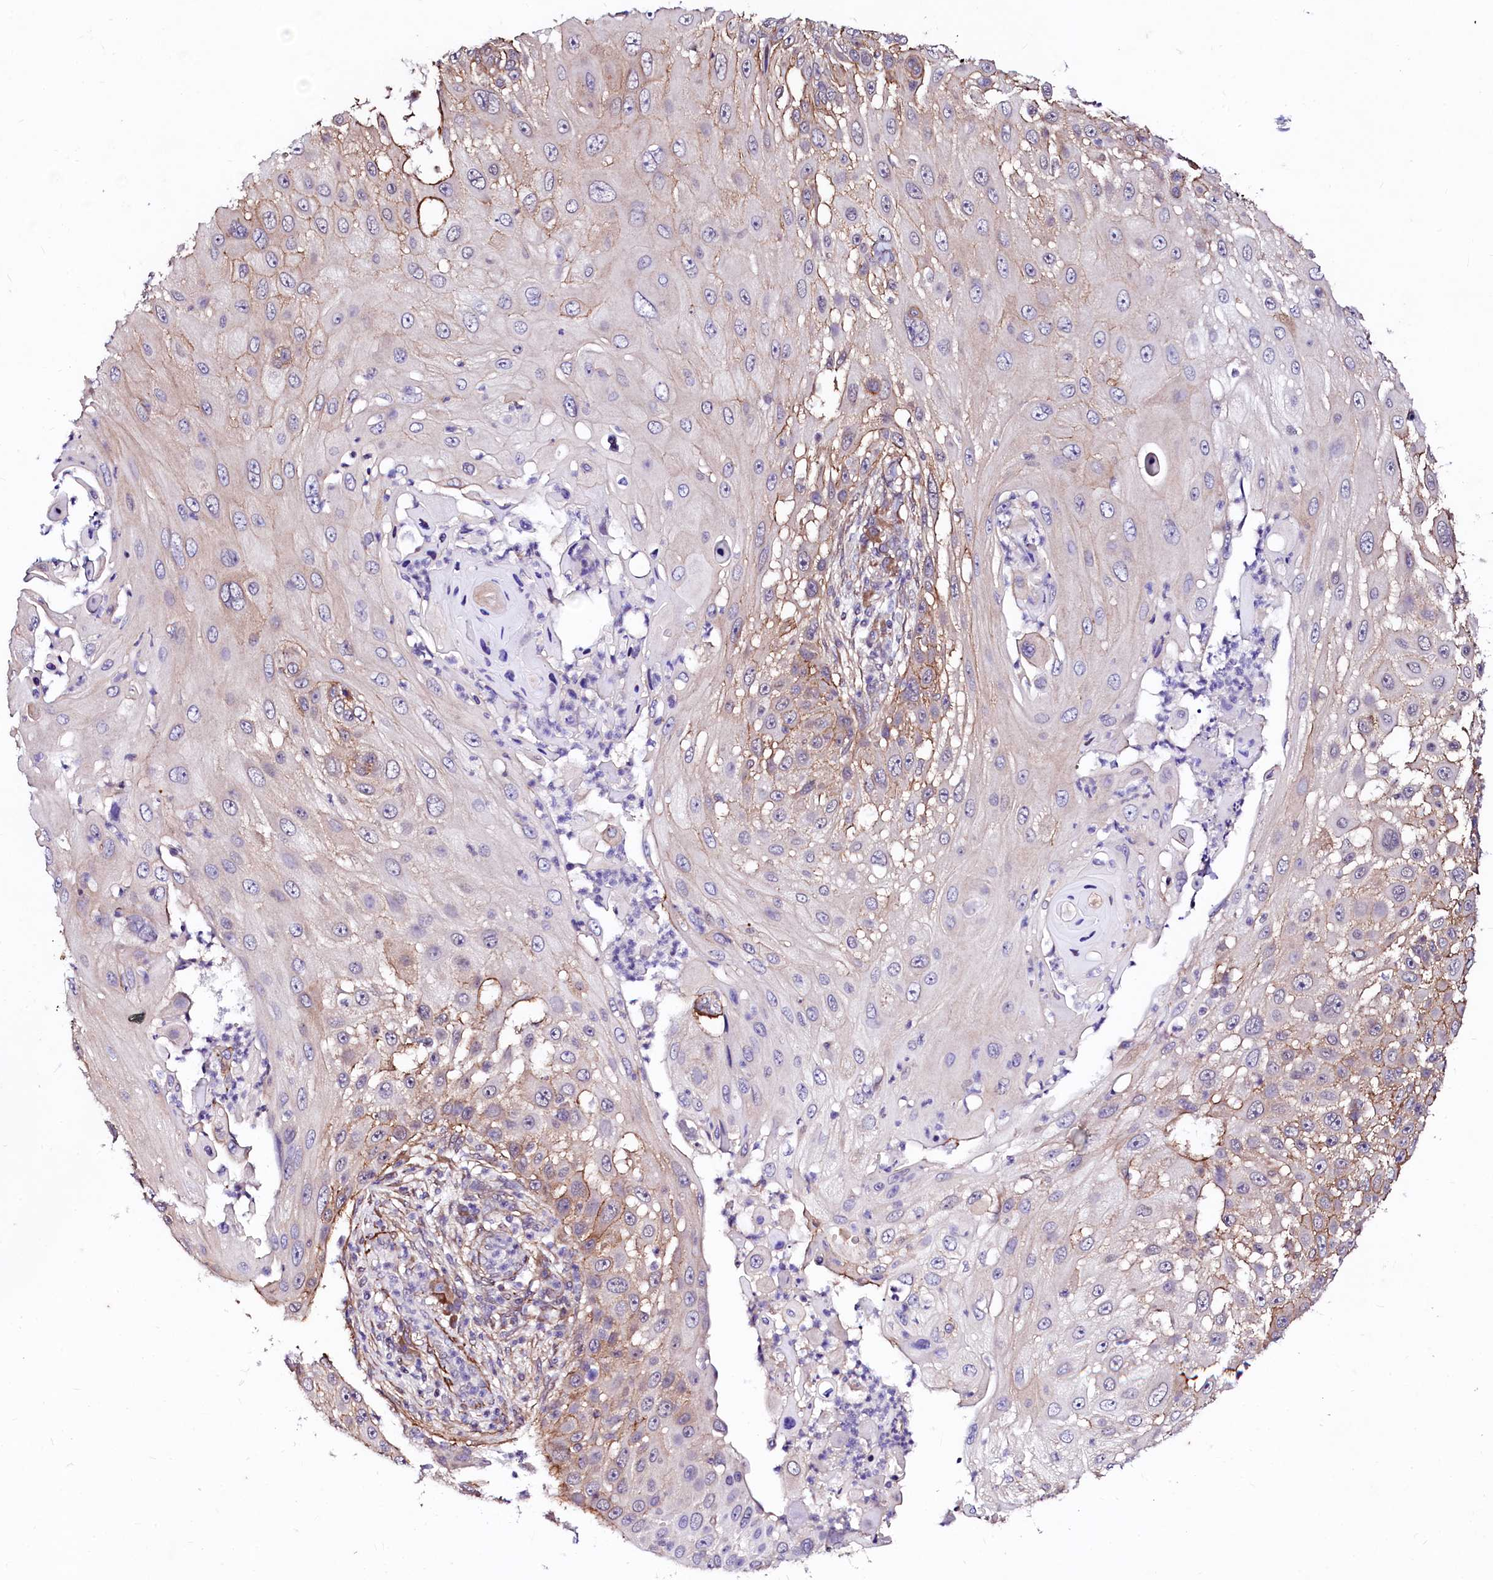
{"staining": {"intensity": "weak", "quantity": "25%-75%", "location": "cytoplasmic/membranous"}, "tissue": "skin cancer", "cell_type": "Tumor cells", "image_type": "cancer", "snomed": [{"axis": "morphology", "description": "Squamous cell carcinoma, NOS"}, {"axis": "topography", "description": "Skin"}], "caption": "Immunohistochemistry micrograph of neoplastic tissue: skin squamous cell carcinoma stained using IHC reveals low levels of weak protein expression localized specifically in the cytoplasmic/membranous of tumor cells, appearing as a cytoplasmic/membranous brown color.", "gene": "GPR176", "patient": {"sex": "female", "age": 44}}